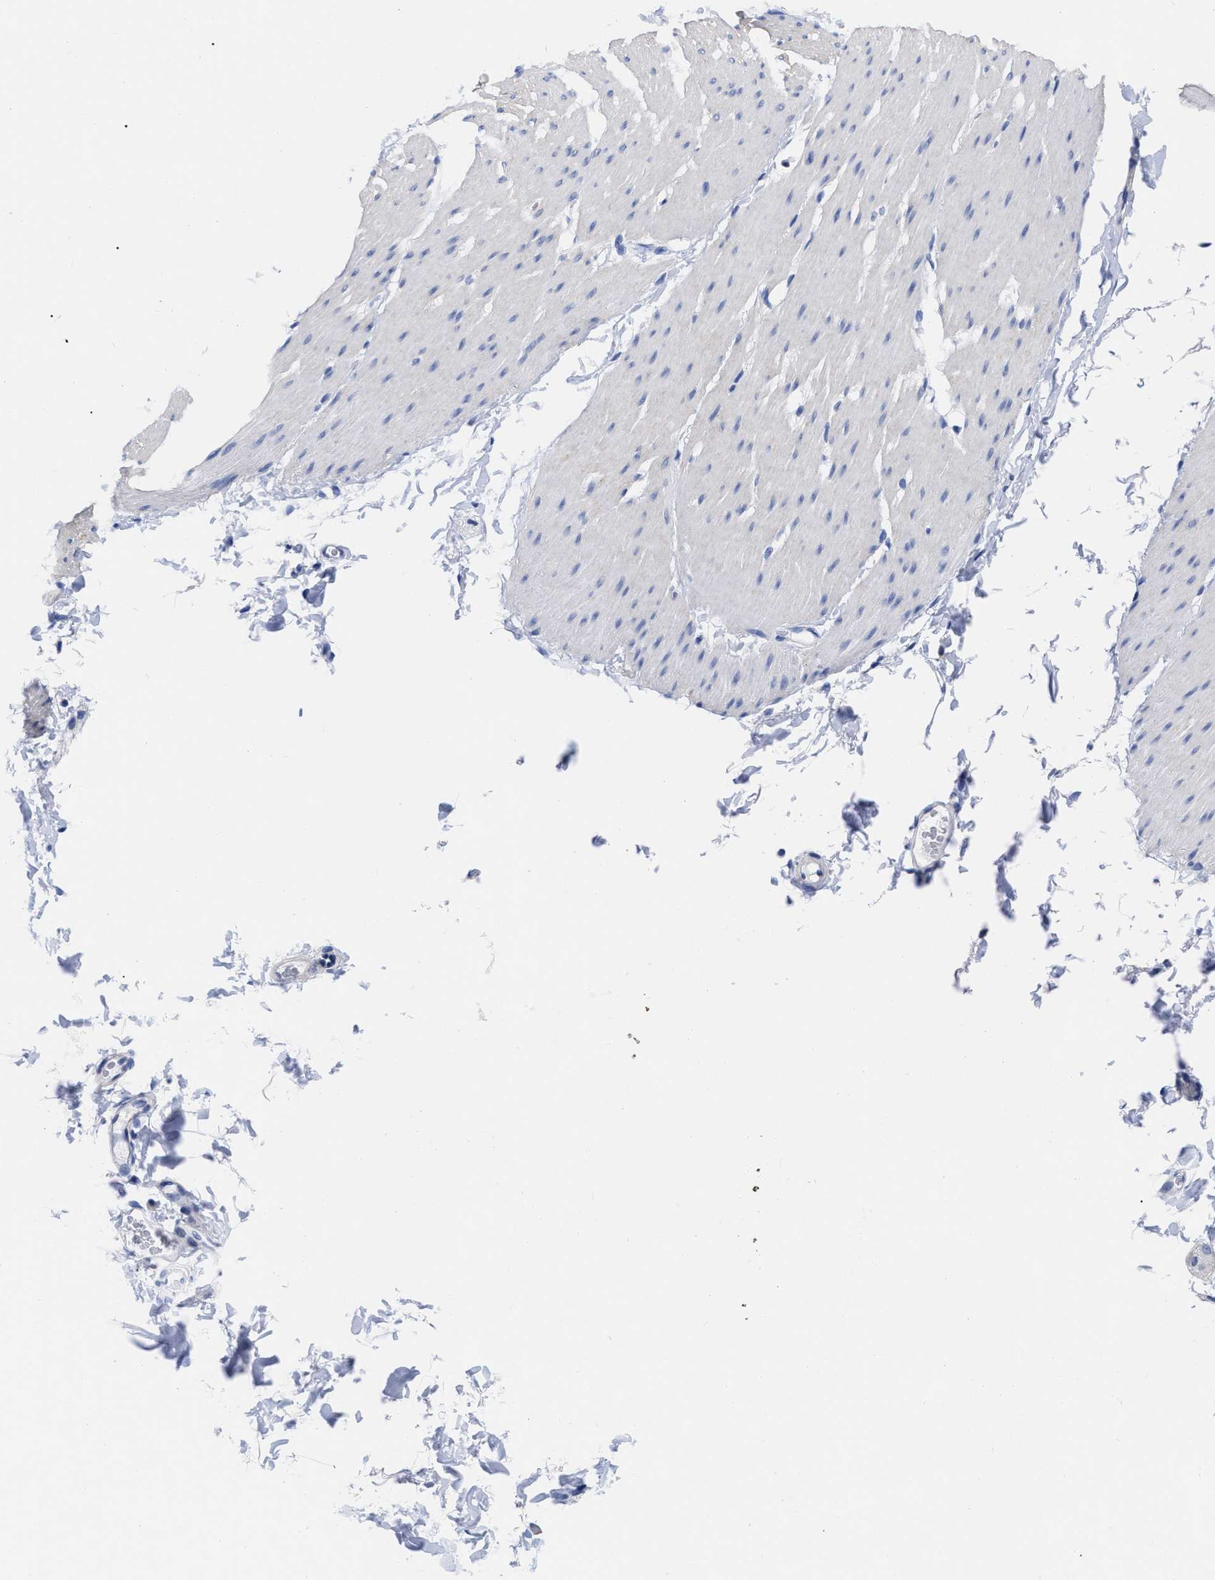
{"staining": {"intensity": "weak", "quantity": "<25%", "location": "cytoplasmic/membranous"}, "tissue": "smooth muscle", "cell_type": "Smooth muscle cells", "image_type": "normal", "snomed": [{"axis": "morphology", "description": "Normal tissue, NOS"}, {"axis": "topography", "description": "Smooth muscle"}, {"axis": "topography", "description": "Colon"}], "caption": "Protein analysis of benign smooth muscle reveals no significant staining in smooth muscle cells. The staining is performed using DAB brown chromogen with nuclei counter-stained in using hematoxylin.", "gene": "RBKS", "patient": {"sex": "male", "age": 67}}